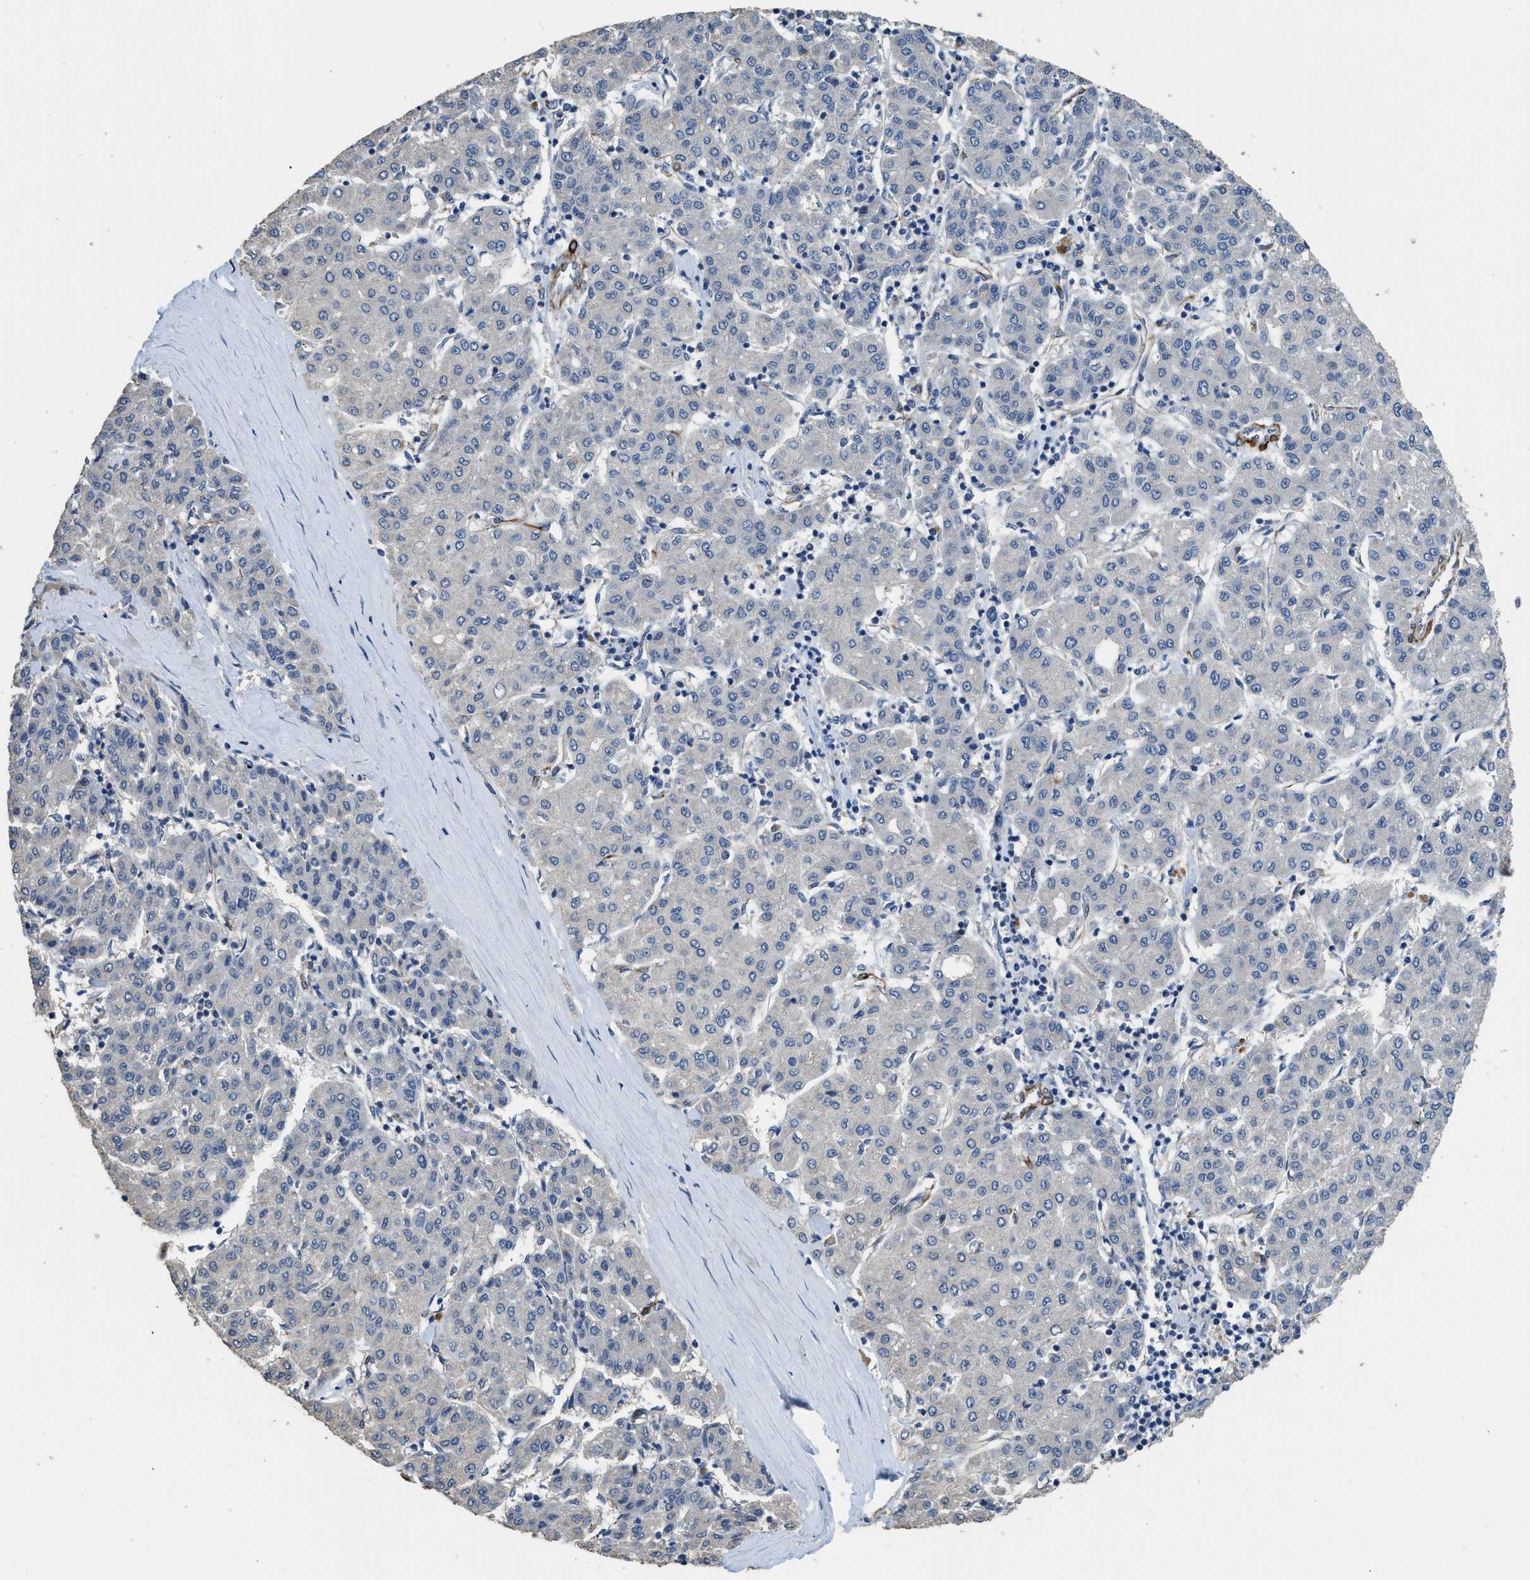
{"staining": {"intensity": "negative", "quantity": "none", "location": "none"}, "tissue": "liver cancer", "cell_type": "Tumor cells", "image_type": "cancer", "snomed": [{"axis": "morphology", "description": "Carcinoma, Hepatocellular, NOS"}, {"axis": "topography", "description": "Liver"}], "caption": "An image of human liver hepatocellular carcinoma is negative for staining in tumor cells.", "gene": "SYNM", "patient": {"sex": "male", "age": 65}}